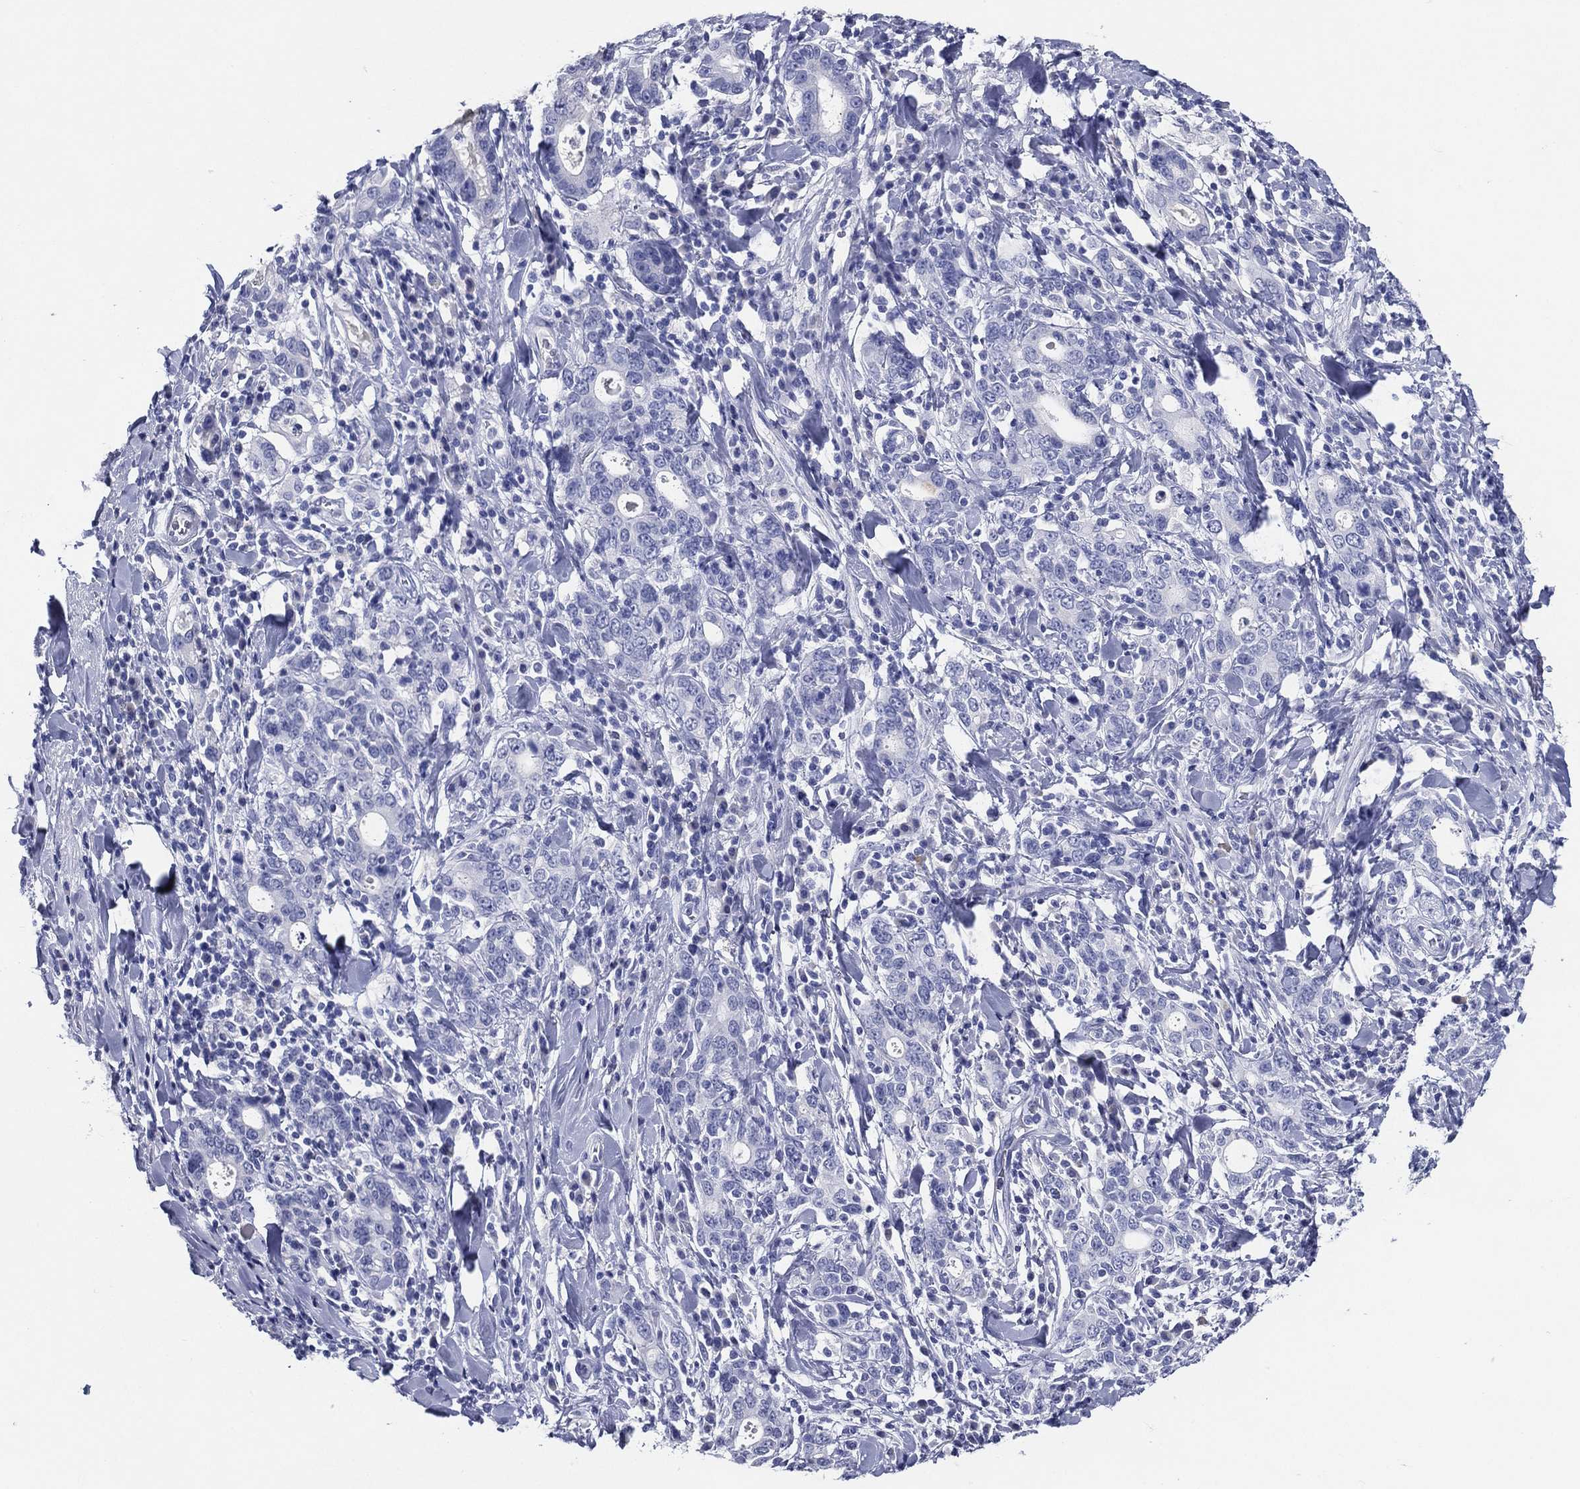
{"staining": {"intensity": "negative", "quantity": "none", "location": "none"}, "tissue": "stomach cancer", "cell_type": "Tumor cells", "image_type": "cancer", "snomed": [{"axis": "morphology", "description": "Adenocarcinoma, NOS"}, {"axis": "topography", "description": "Stomach"}], "caption": "Image shows no protein expression in tumor cells of adenocarcinoma (stomach) tissue. (DAB immunohistochemistry (IHC) visualized using brightfield microscopy, high magnification).", "gene": "ACE2", "patient": {"sex": "male", "age": 79}}